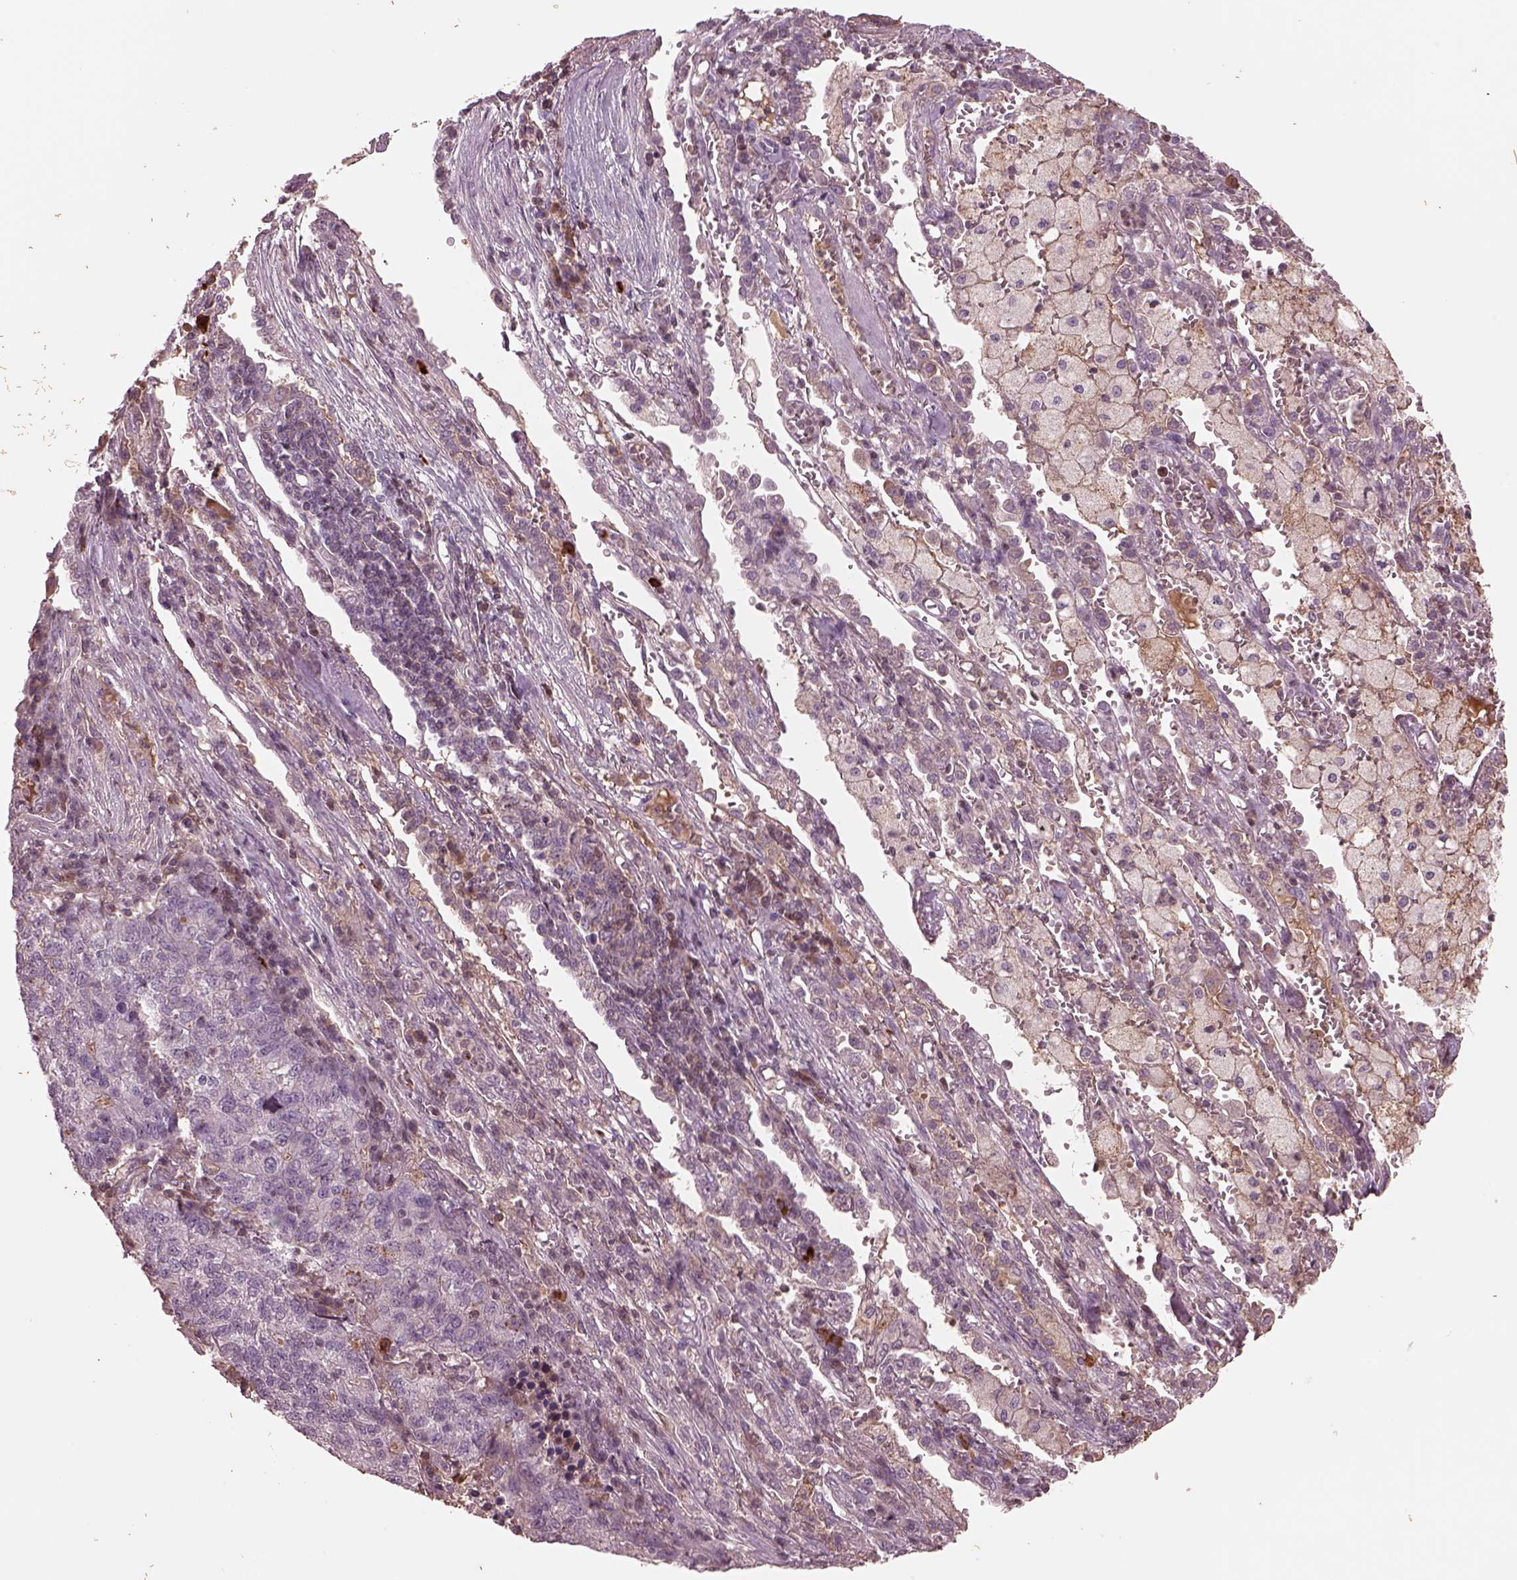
{"staining": {"intensity": "negative", "quantity": "none", "location": "none"}, "tissue": "lung cancer", "cell_type": "Tumor cells", "image_type": "cancer", "snomed": [{"axis": "morphology", "description": "Adenocarcinoma, NOS"}, {"axis": "topography", "description": "Lung"}], "caption": "Photomicrograph shows no significant protein staining in tumor cells of lung cancer.", "gene": "PTX4", "patient": {"sex": "male", "age": 57}}